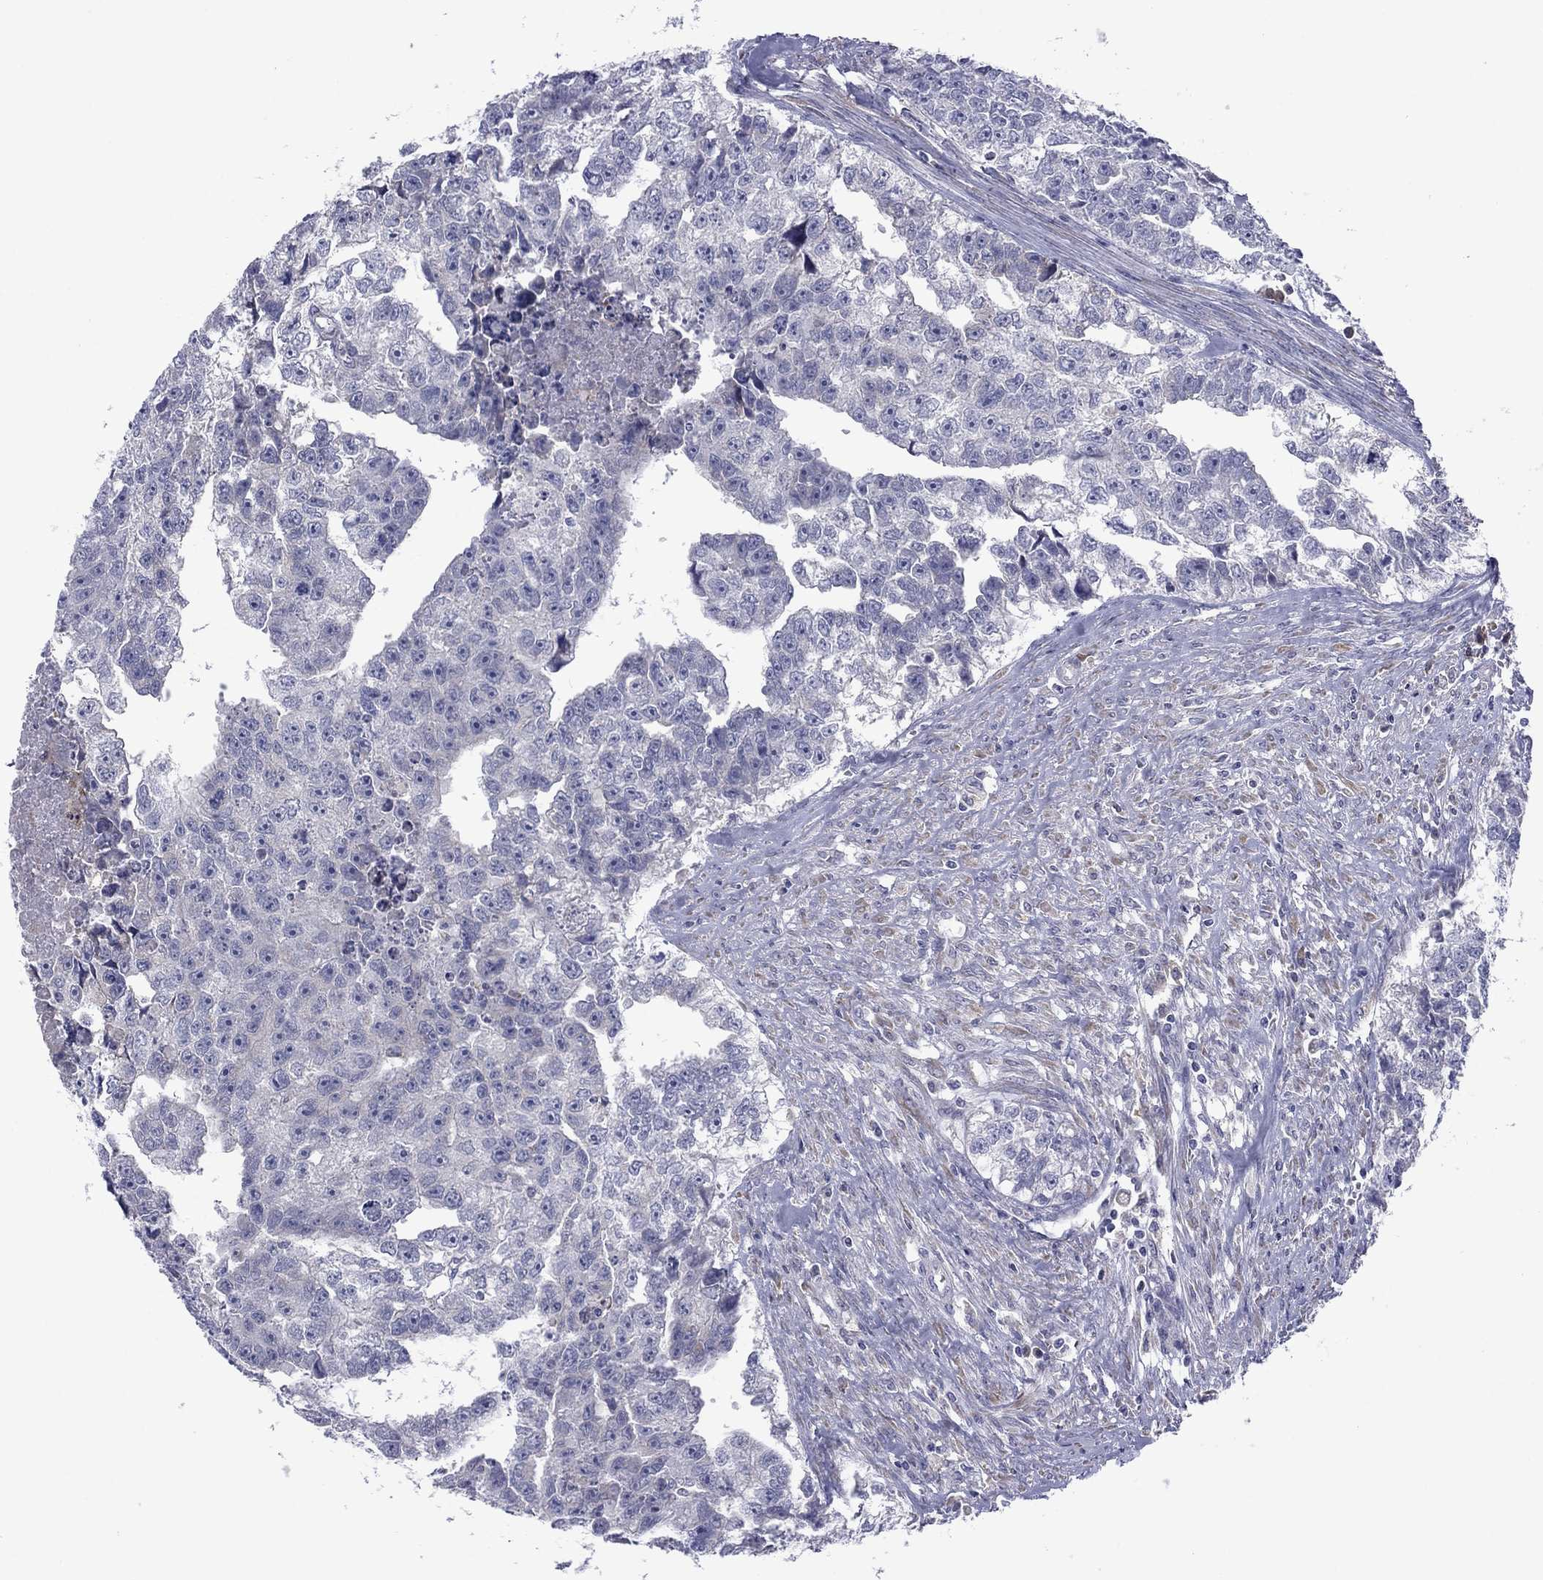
{"staining": {"intensity": "negative", "quantity": "none", "location": "none"}, "tissue": "testis cancer", "cell_type": "Tumor cells", "image_type": "cancer", "snomed": [{"axis": "morphology", "description": "Carcinoma, Embryonal, NOS"}, {"axis": "morphology", "description": "Teratoma, malignant, NOS"}, {"axis": "topography", "description": "Testis"}], "caption": "A high-resolution photomicrograph shows IHC staining of malignant teratoma (testis), which demonstrates no significant expression in tumor cells. (Brightfield microscopy of DAB IHC at high magnification).", "gene": "TMPRSS11A", "patient": {"sex": "male", "age": 44}}